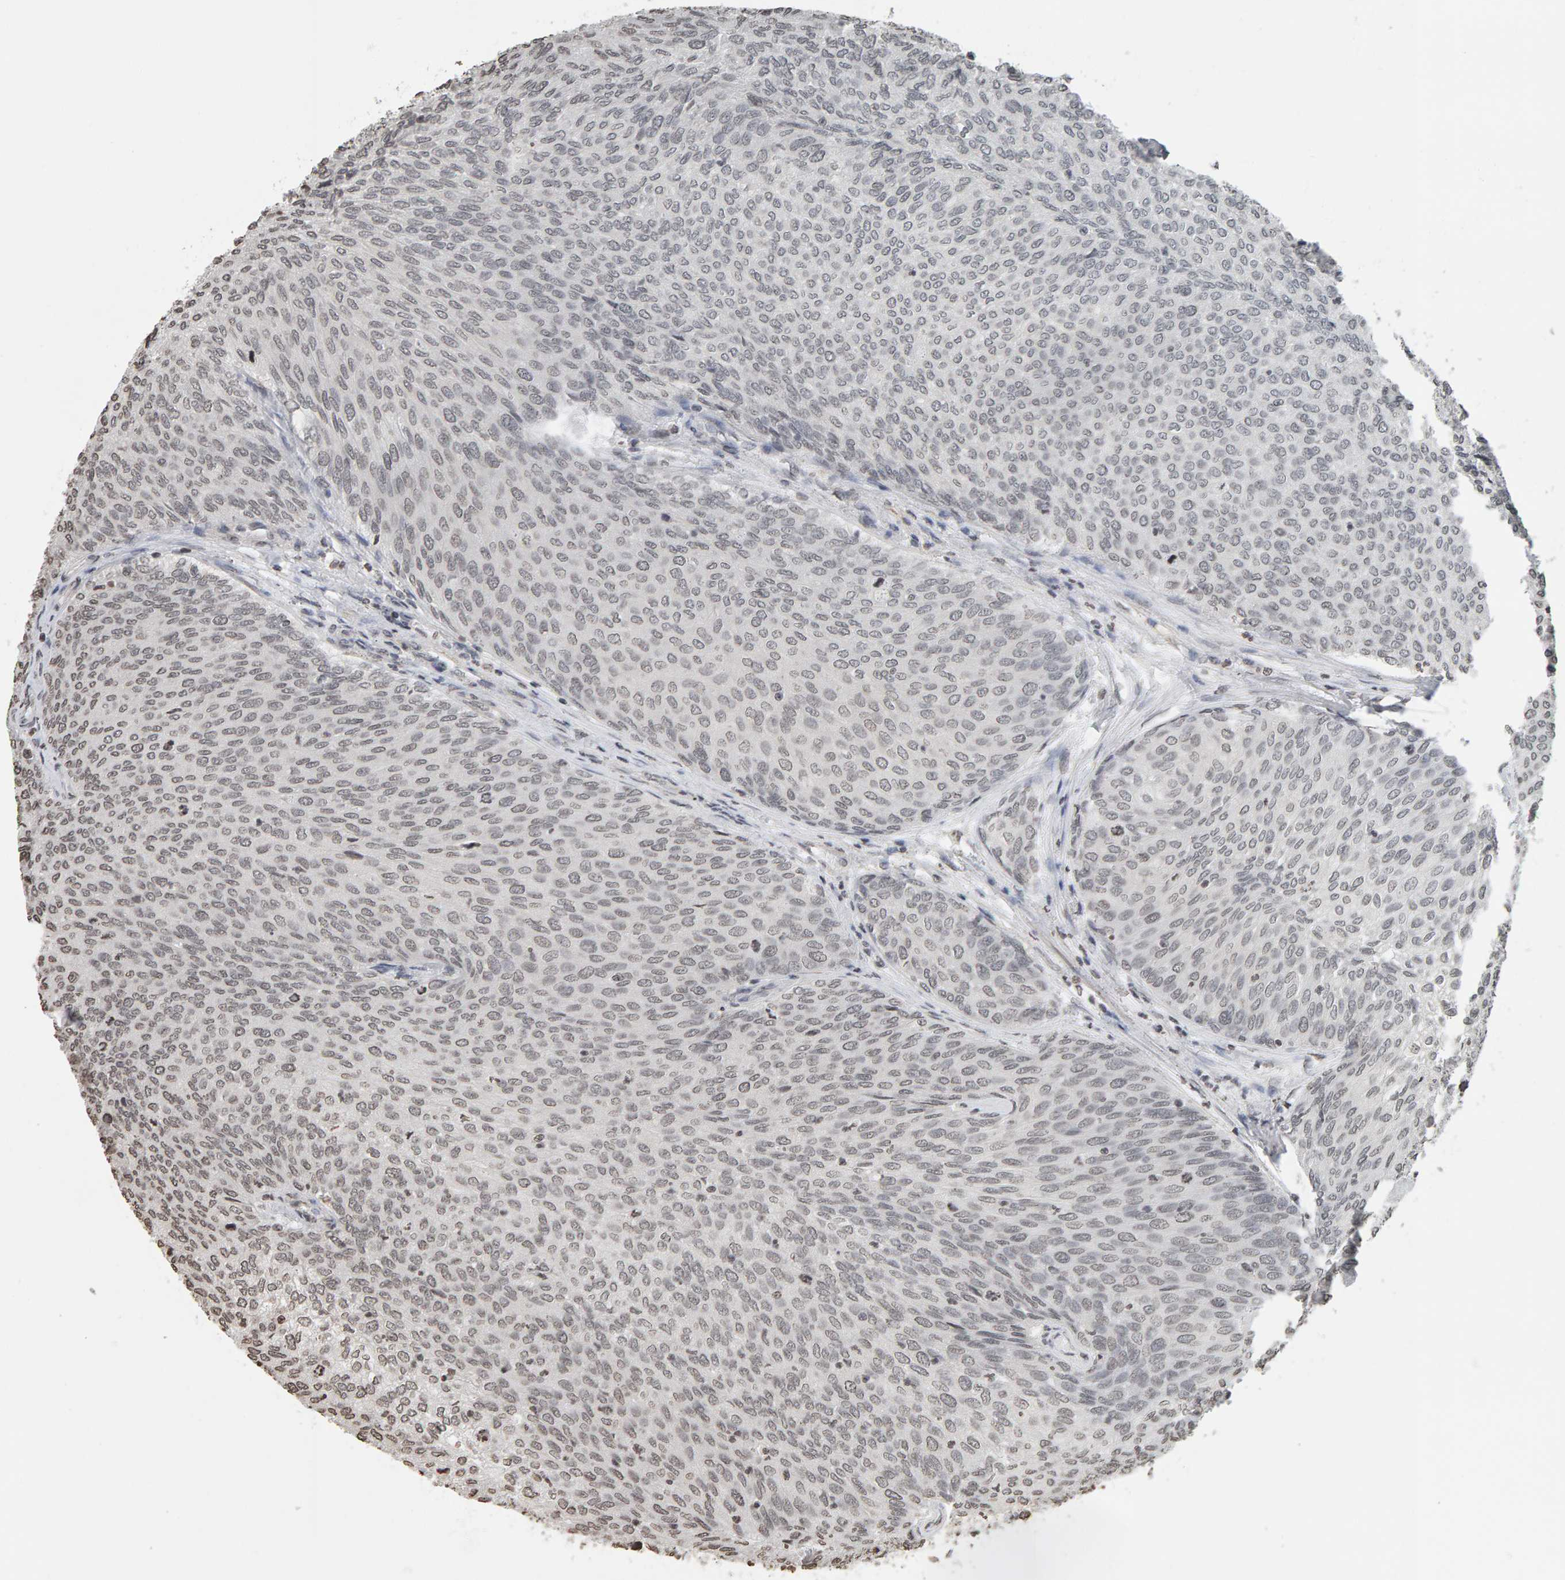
{"staining": {"intensity": "weak", "quantity": "25%-75%", "location": "nuclear"}, "tissue": "urothelial cancer", "cell_type": "Tumor cells", "image_type": "cancer", "snomed": [{"axis": "morphology", "description": "Urothelial carcinoma, Low grade"}, {"axis": "topography", "description": "Urinary bladder"}], "caption": "Brown immunohistochemical staining in urothelial cancer demonstrates weak nuclear expression in about 25%-75% of tumor cells. (Stains: DAB (3,3'-diaminobenzidine) in brown, nuclei in blue, Microscopy: brightfield microscopy at high magnification).", "gene": "AFF4", "patient": {"sex": "female", "age": 79}}